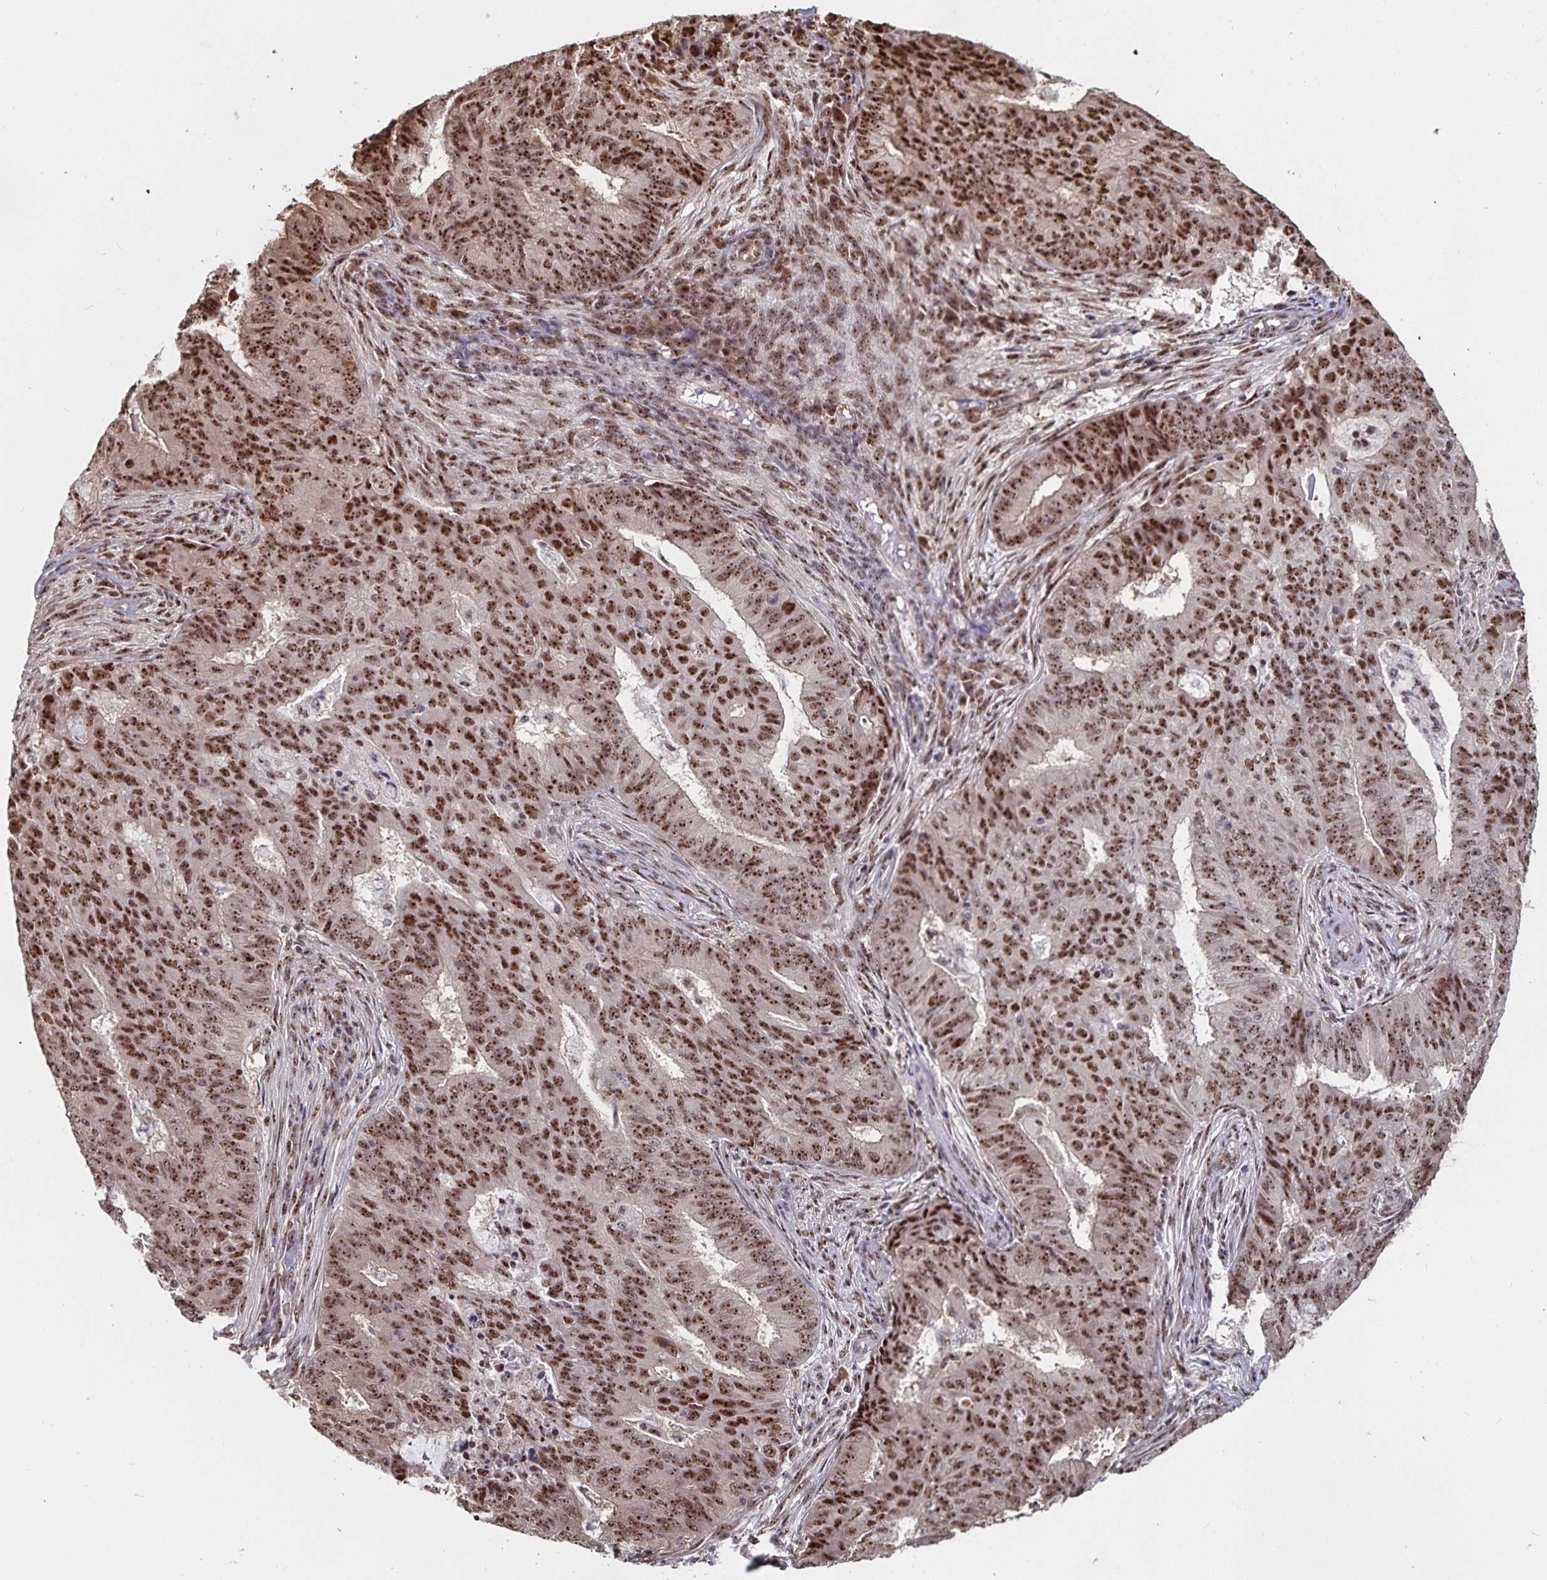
{"staining": {"intensity": "moderate", "quantity": ">75%", "location": "nuclear"}, "tissue": "endometrial cancer", "cell_type": "Tumor cells", "image_type": "cancer", "snomed": [{"axis": "morphology", "description": "Adenocarcinoma, NOS"}, {"axis": "topography", "description": "Endometrium"}], "caption": "DAB immunohistochemical staining of human endometrial adenocarcinoma shows moderate nuclear protein staining in approximately >75% of tumor cells.", "gene": "LAS1L", "patient": {"sex": "female", "age": 62}}